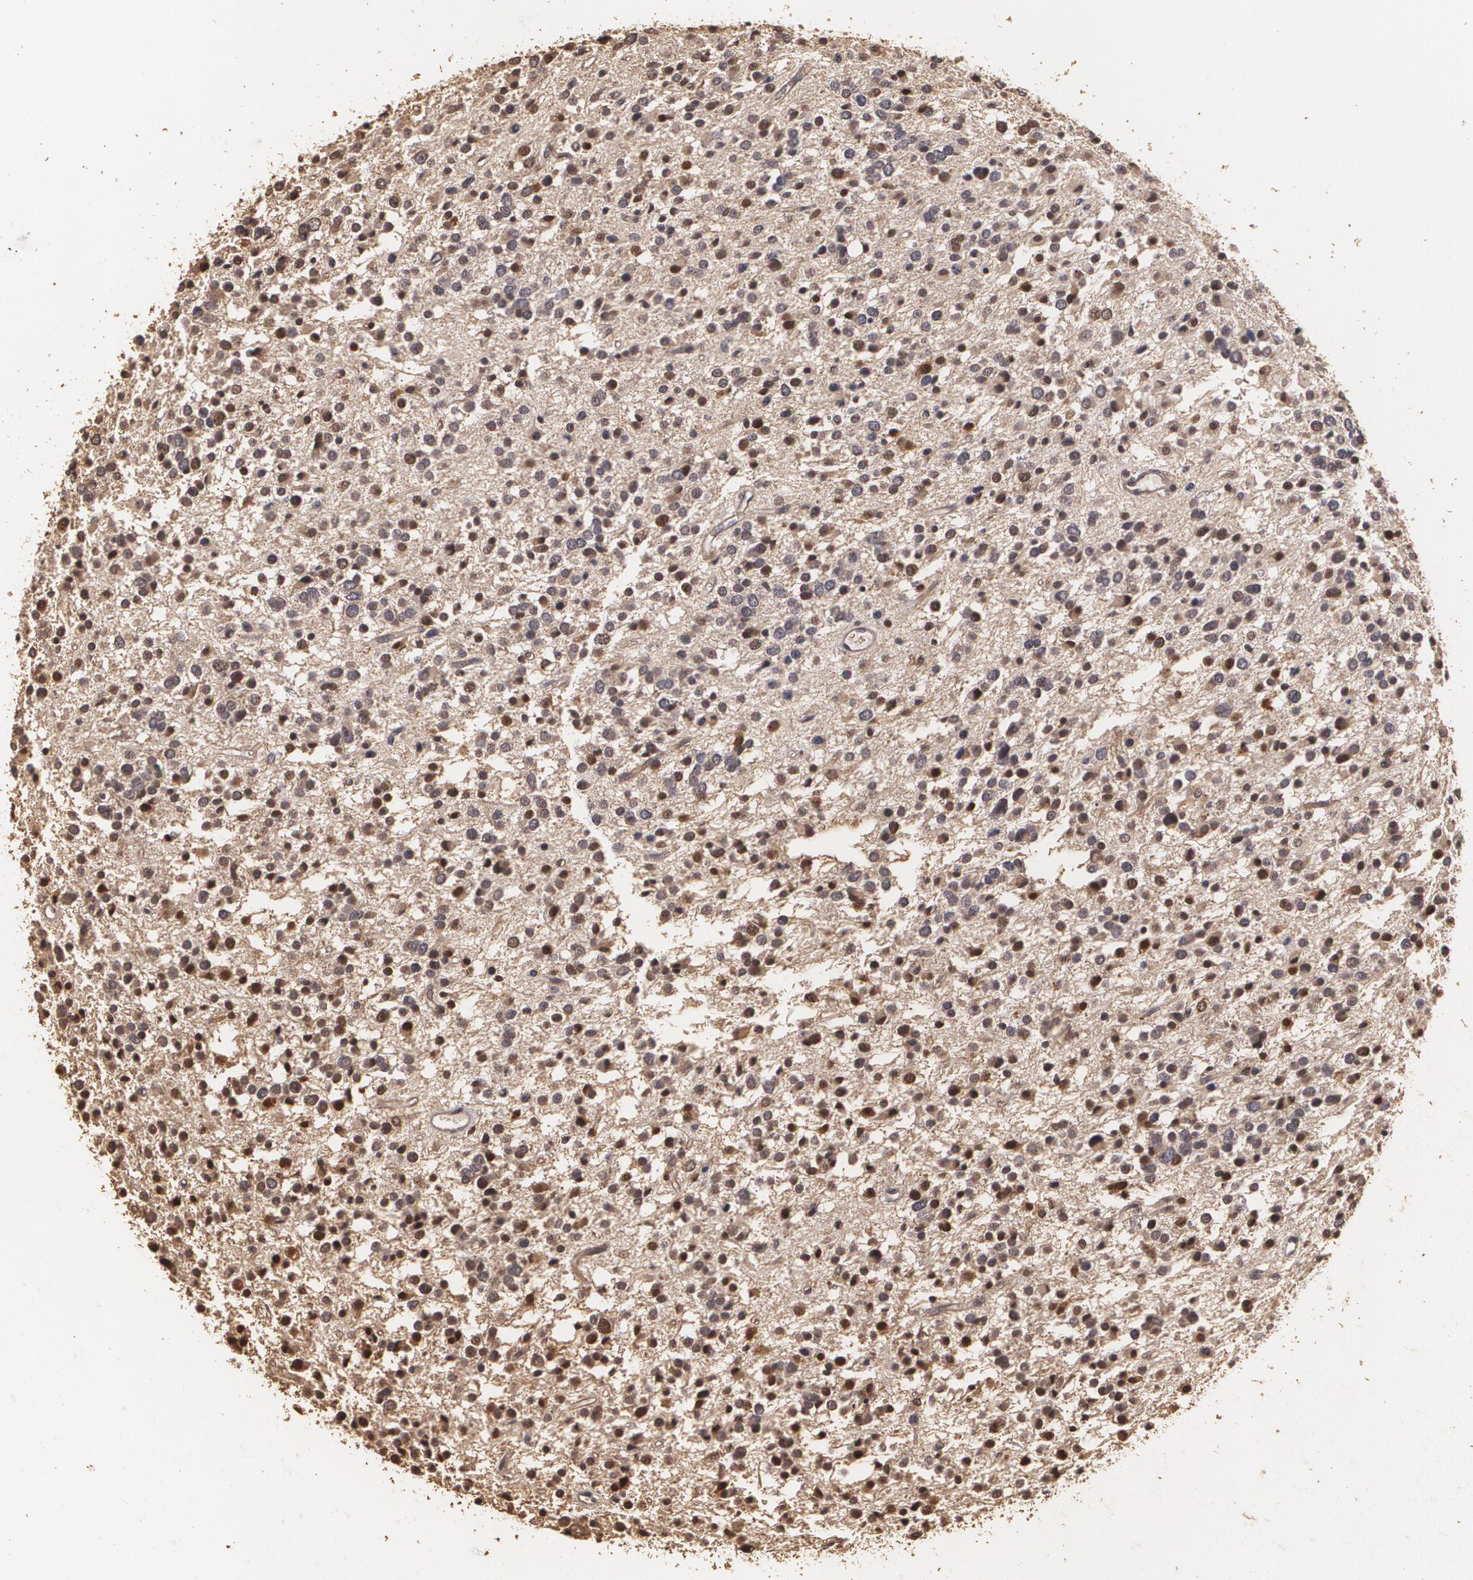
{"staining": {"intensity": "moderate", "quantity": "25%-75%", "location": "cytoplasmic/membranous,nuclear"}, "tissue": "glioma", "cell_type": "Tumor cells", "image_type": "cancer", "snomed": [{"axis": "morphology", "description": "Glioma, malignant, Low grade"}, {"axis": "topography", "description": "Brain"}], "caption": "Glioma stained with a protein marker reveals moderate staining in tumor cells.", "gene": "BRCA1", "patient": {"sex": "female", "age": 36}}